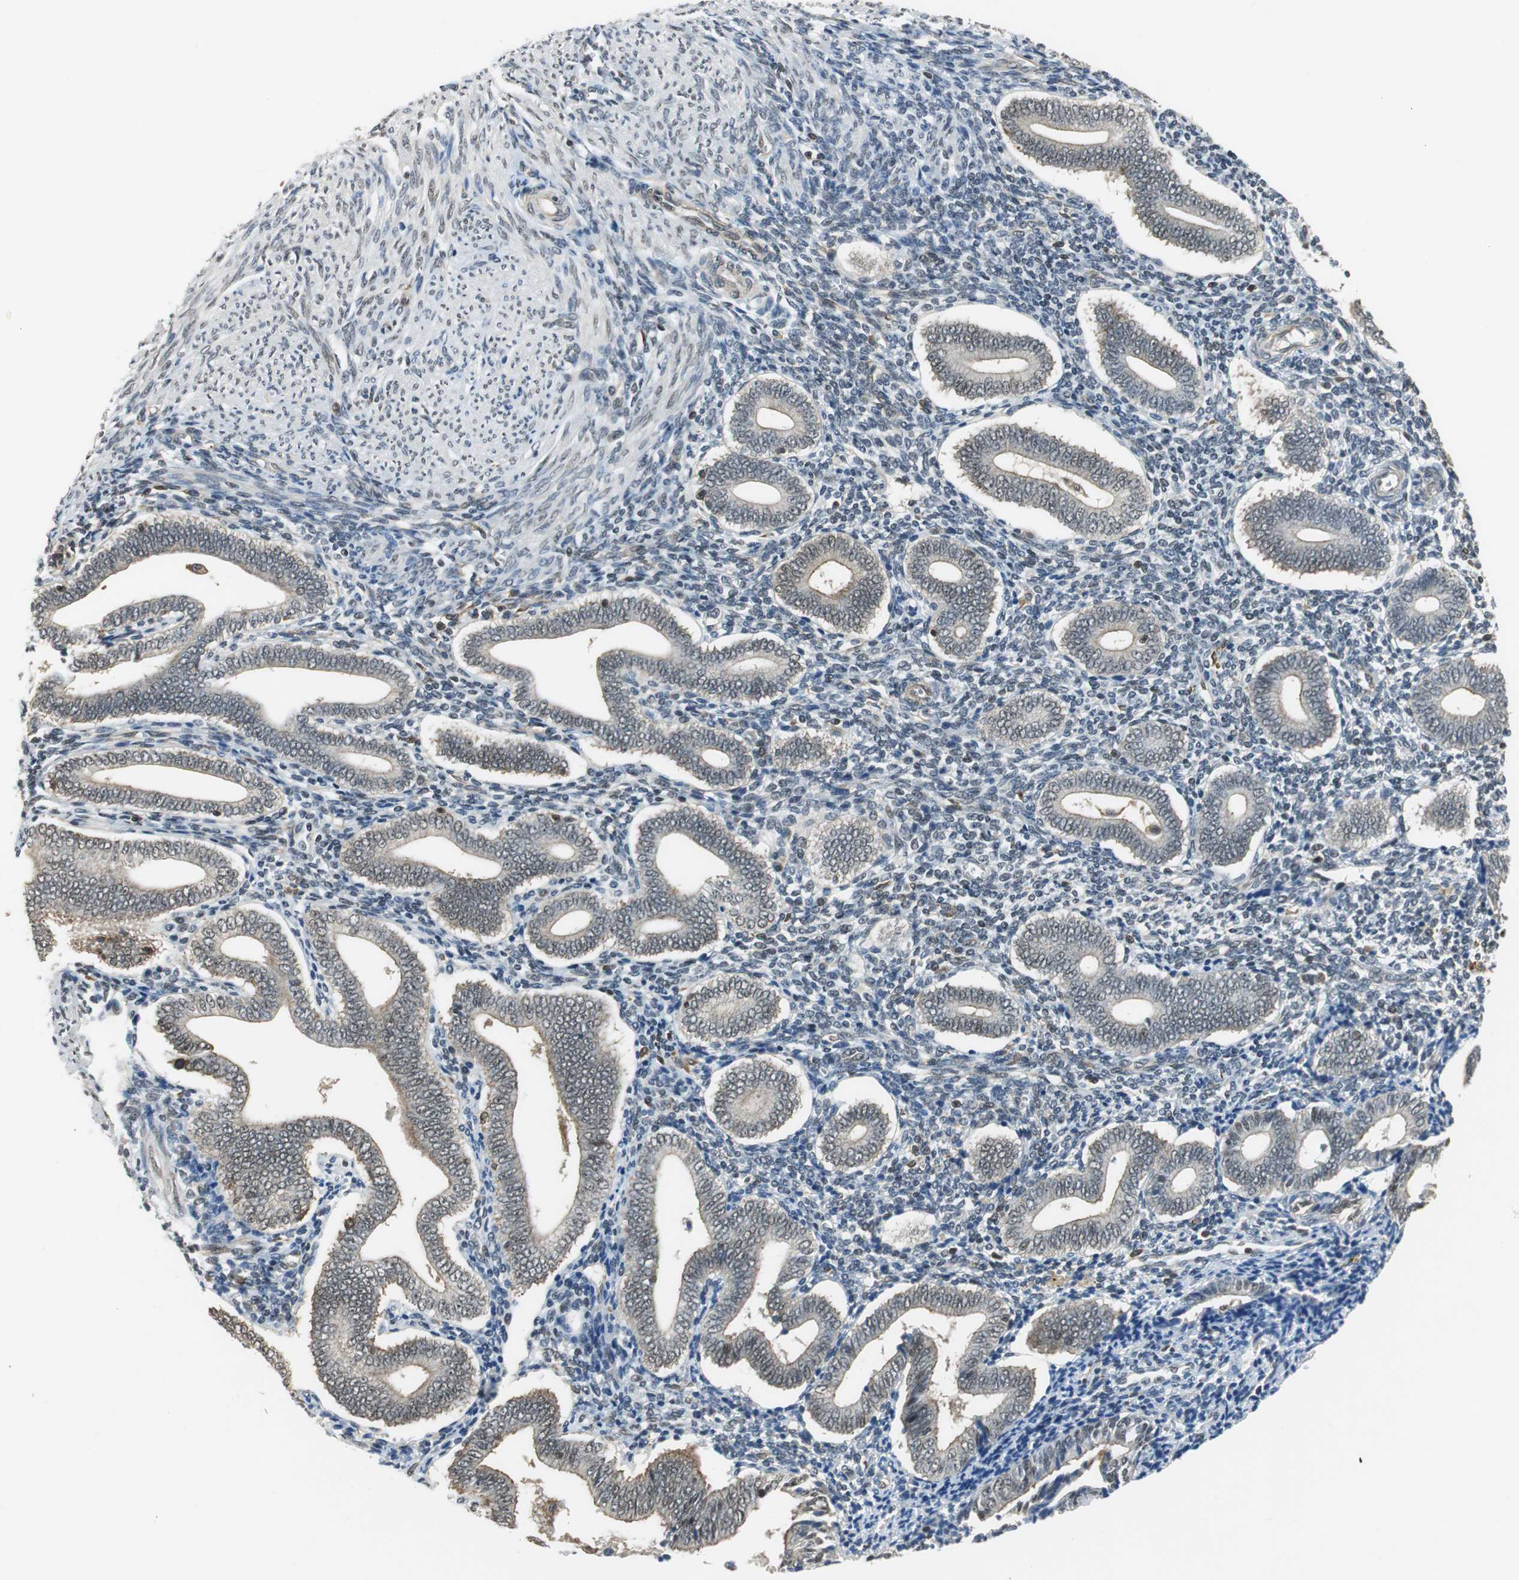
{"staining": {"intensity": "moderate", "quantity": "25%-75%", "location": "nuclear"}, "tissue": "endometrium", "cell_type": "Cells in endometrial stroma", "image_type": "normal", "snomed": [{"axis": "morphology", "description": "Normal tissue, NOS"}, {"axis": "topography", "description": "Uterus"}, {"axis": "topography", "description": "Endometrium"}], "caption": "A brown stain highlights moderate nuclear staining of a protein in cells in endometrial stroma of benign human endometrium. (DAB (3,3'-diaminobenzidine) = brown stain, brightfield microscopy at high magnification).", "gene": "ARPC3", "patient": {"sex": "female", "age": 33}}